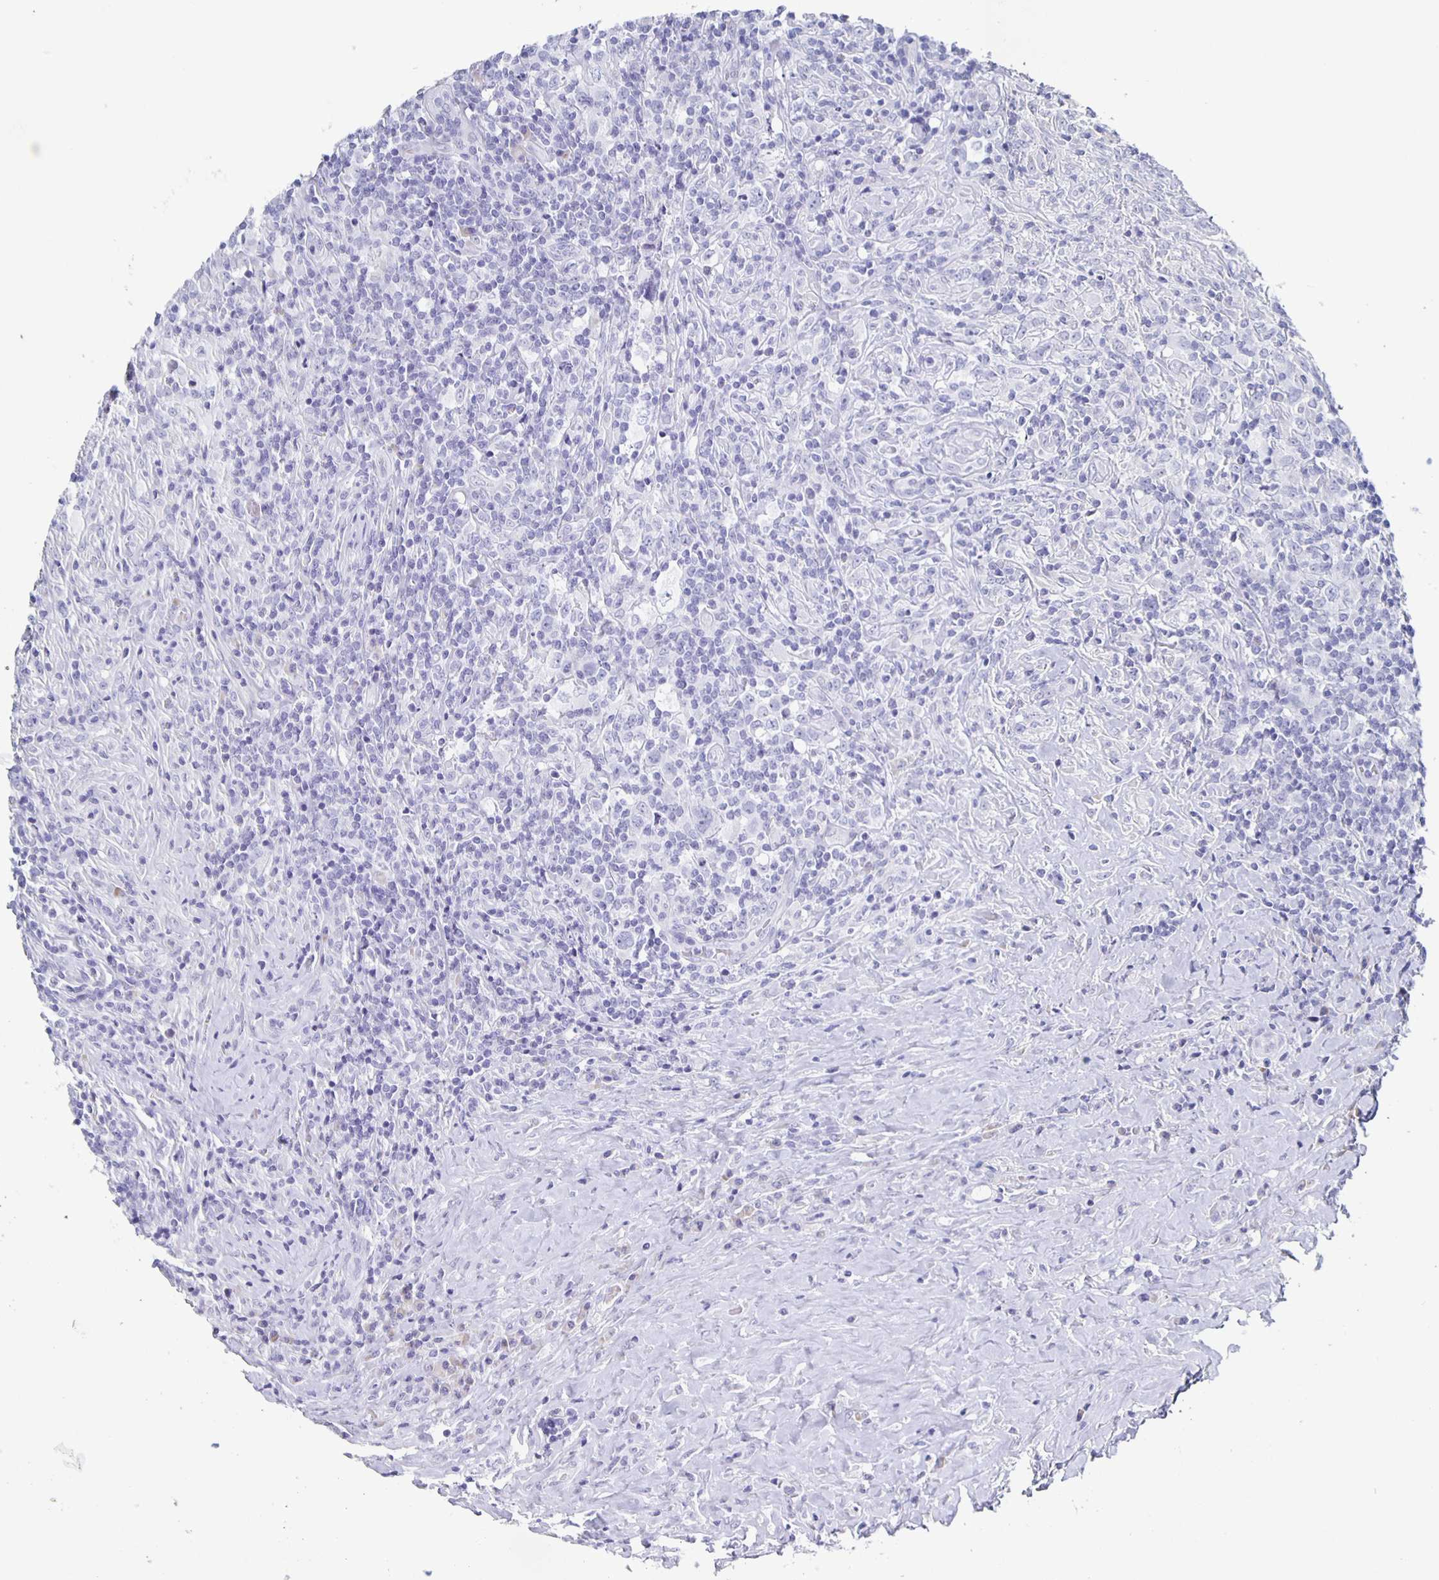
{"staining": {"intensity": "negative", "quantity": "none", "location": "none"}, "tissue": "lymphoma", "cell_type": "Tumor cells", "image_type": "cancer", "snomed": [{"axis": "morphology", "description": "Hodgkin's disease, NOS"}, {"axis": "topography", "description": "Lymph node"}], "caption": "This is an IHC micrograph of lymphoma. There is no staining in tumor cells.", "gene": "CCDC17", "patient": {"sex": "female", "age": 18}}